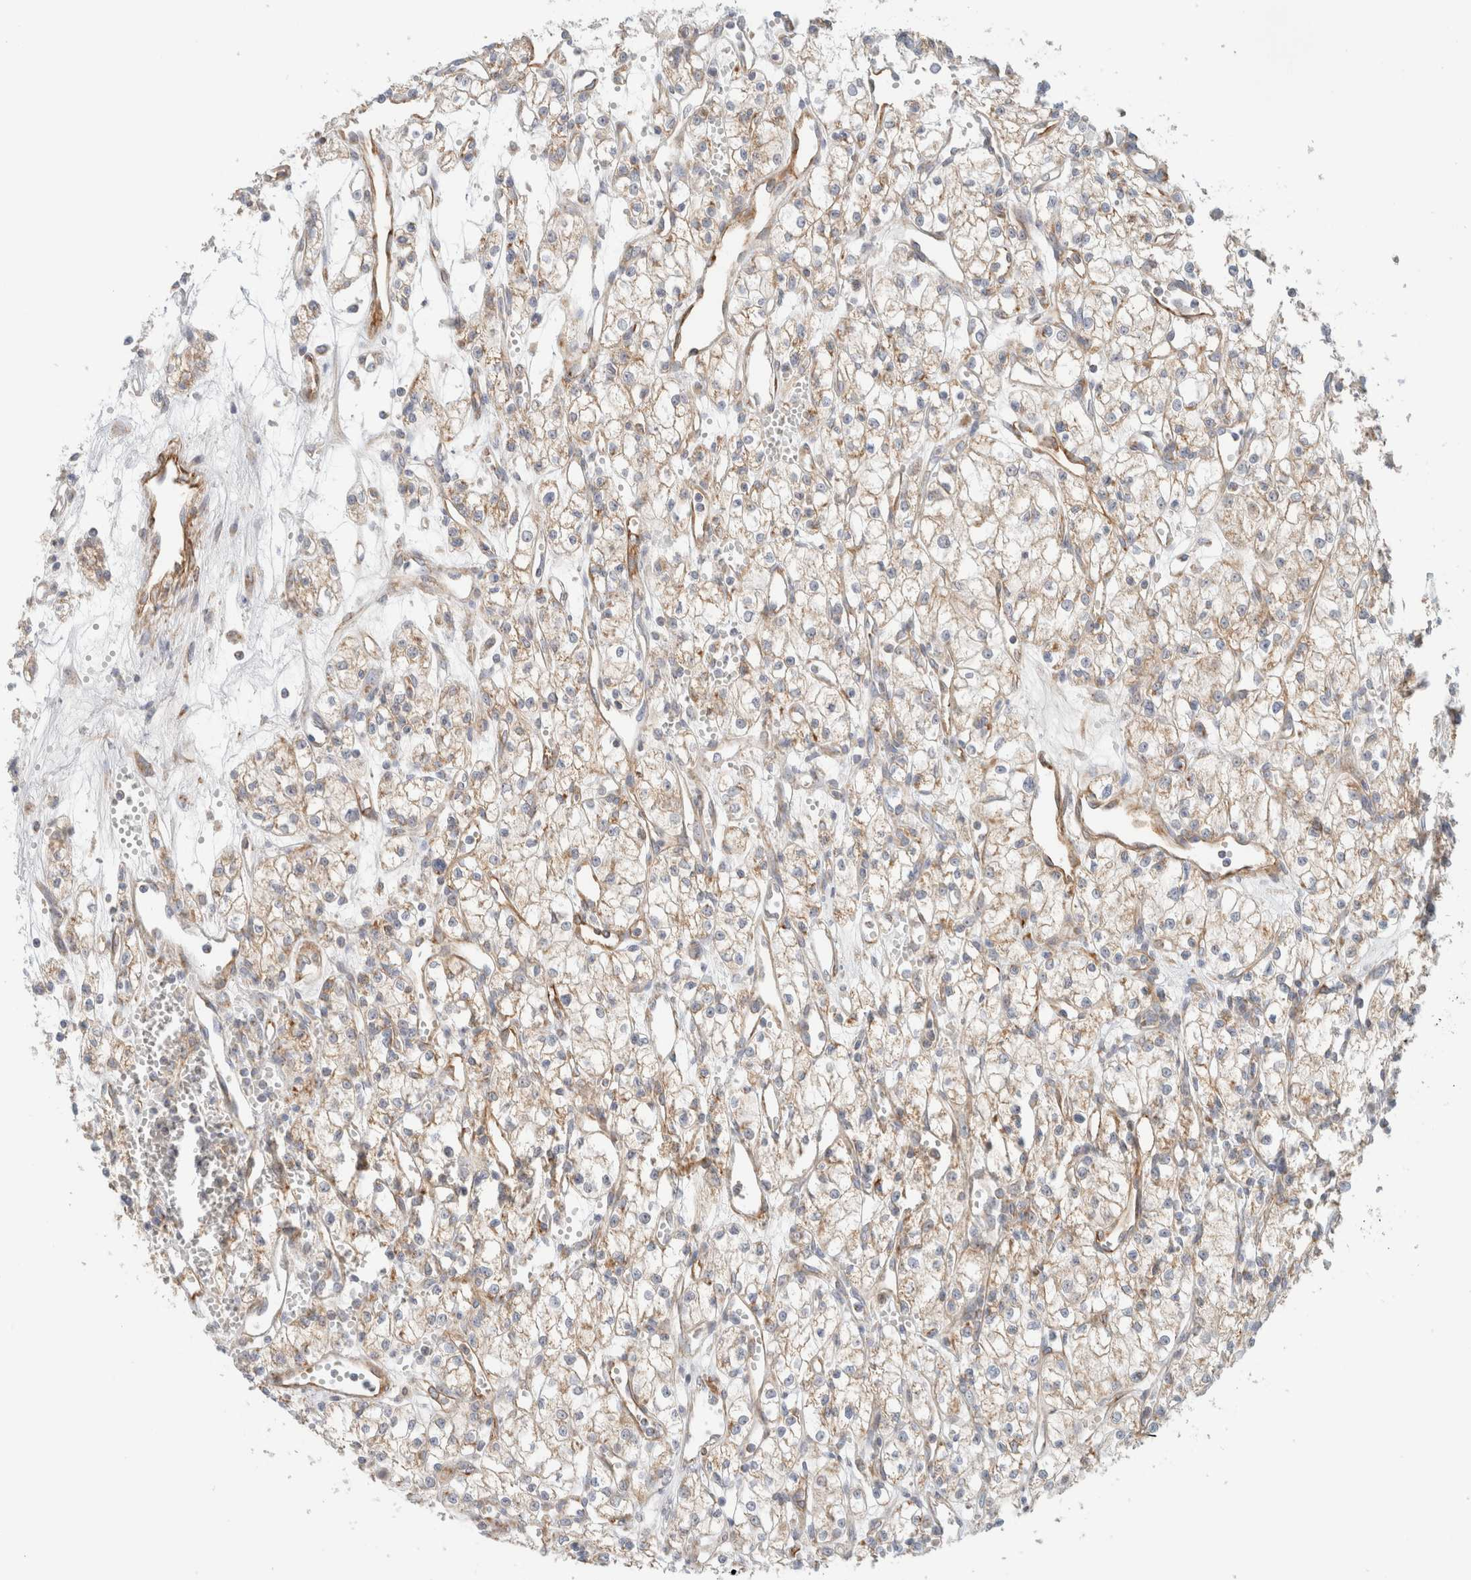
{"staining": {"intensity": "weak", "quantity": "25%-75%", "location": "cytoplasmic/membranous"}, "tissue": "renal cancer", "cell_type": "Tumor cells", "image_type": "cancer", "snomed": [{"axis": "morphology", "description": "Adenocarcinoma, NOS"}, {"axis": "topography", "description": "Kidney"}], "caption": "This histopathology image demonstrates immunohistochemistry staining of human adenocarcinoma (renal), with low weak cytoplasmic/membranous positivity in approximately 25%-75% of tumor cells.", "gene": "MRM3", "patient": {"sex": "male", "age": 59}}